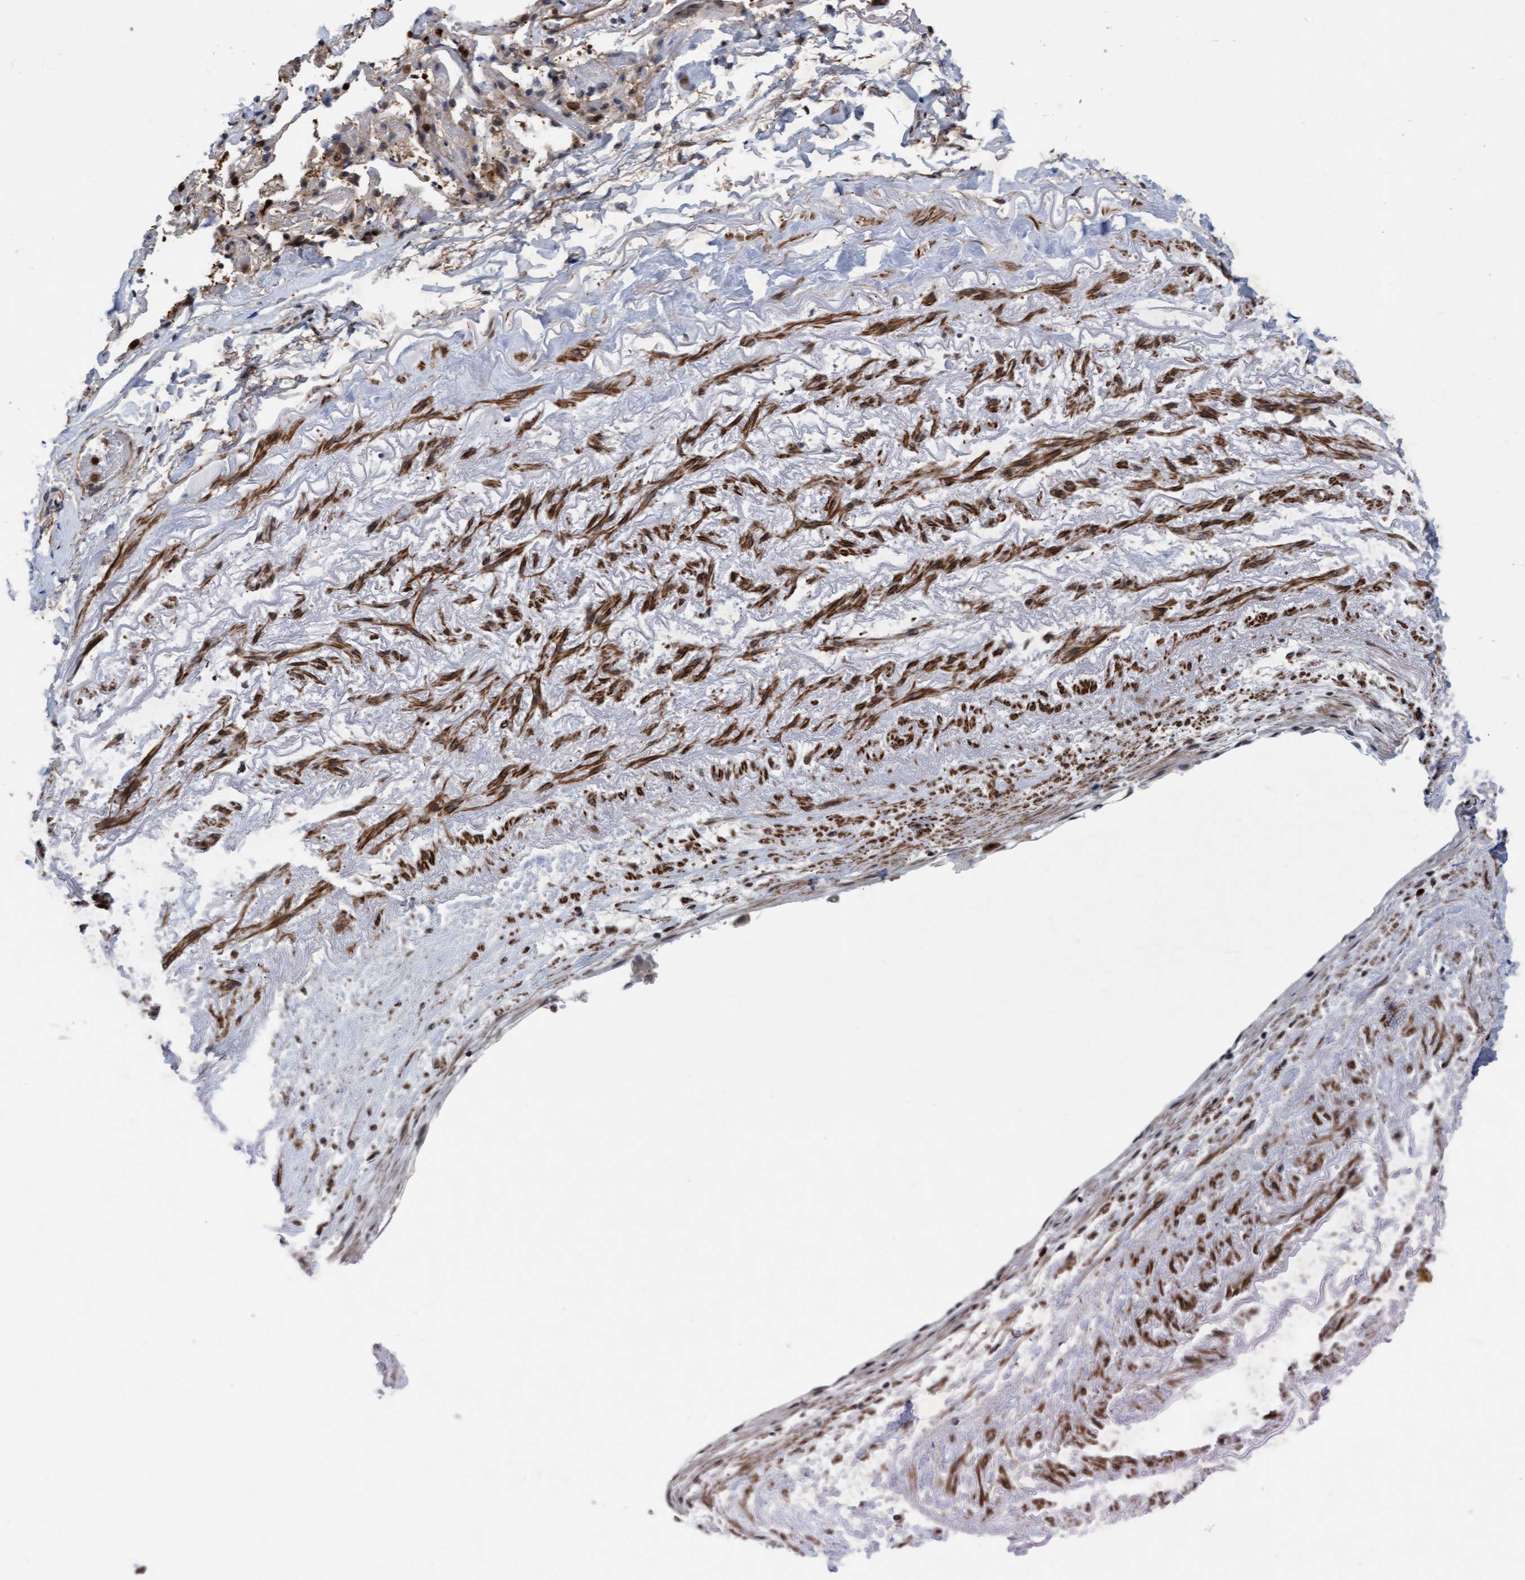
{"staining": {"intensity": "weak", "quantity": "25%-75%", "location": "cytoplasmic/membranous"}, "tissue": "adipose tissue", "cell_type": "Adipocytes", "image_type": "normal", "snomed": [{"axis": "morphology", "description": "Normal tissue, NOS"}, {"axis": "topography", "description": "Cartilage tissue"}, {"axis": "topography", "description": "Lung"}], "caption": "Immunohistochemistry (IHC) micrograph of normal adipose tissue stained for a protein (brown), which reveals low levels of weak cytoplasmic/membranous expression in approximately 25%-75% of adipocytes.", "gene": "RAP1GAP2", "patient": {"sex": "female", "age": 77}}